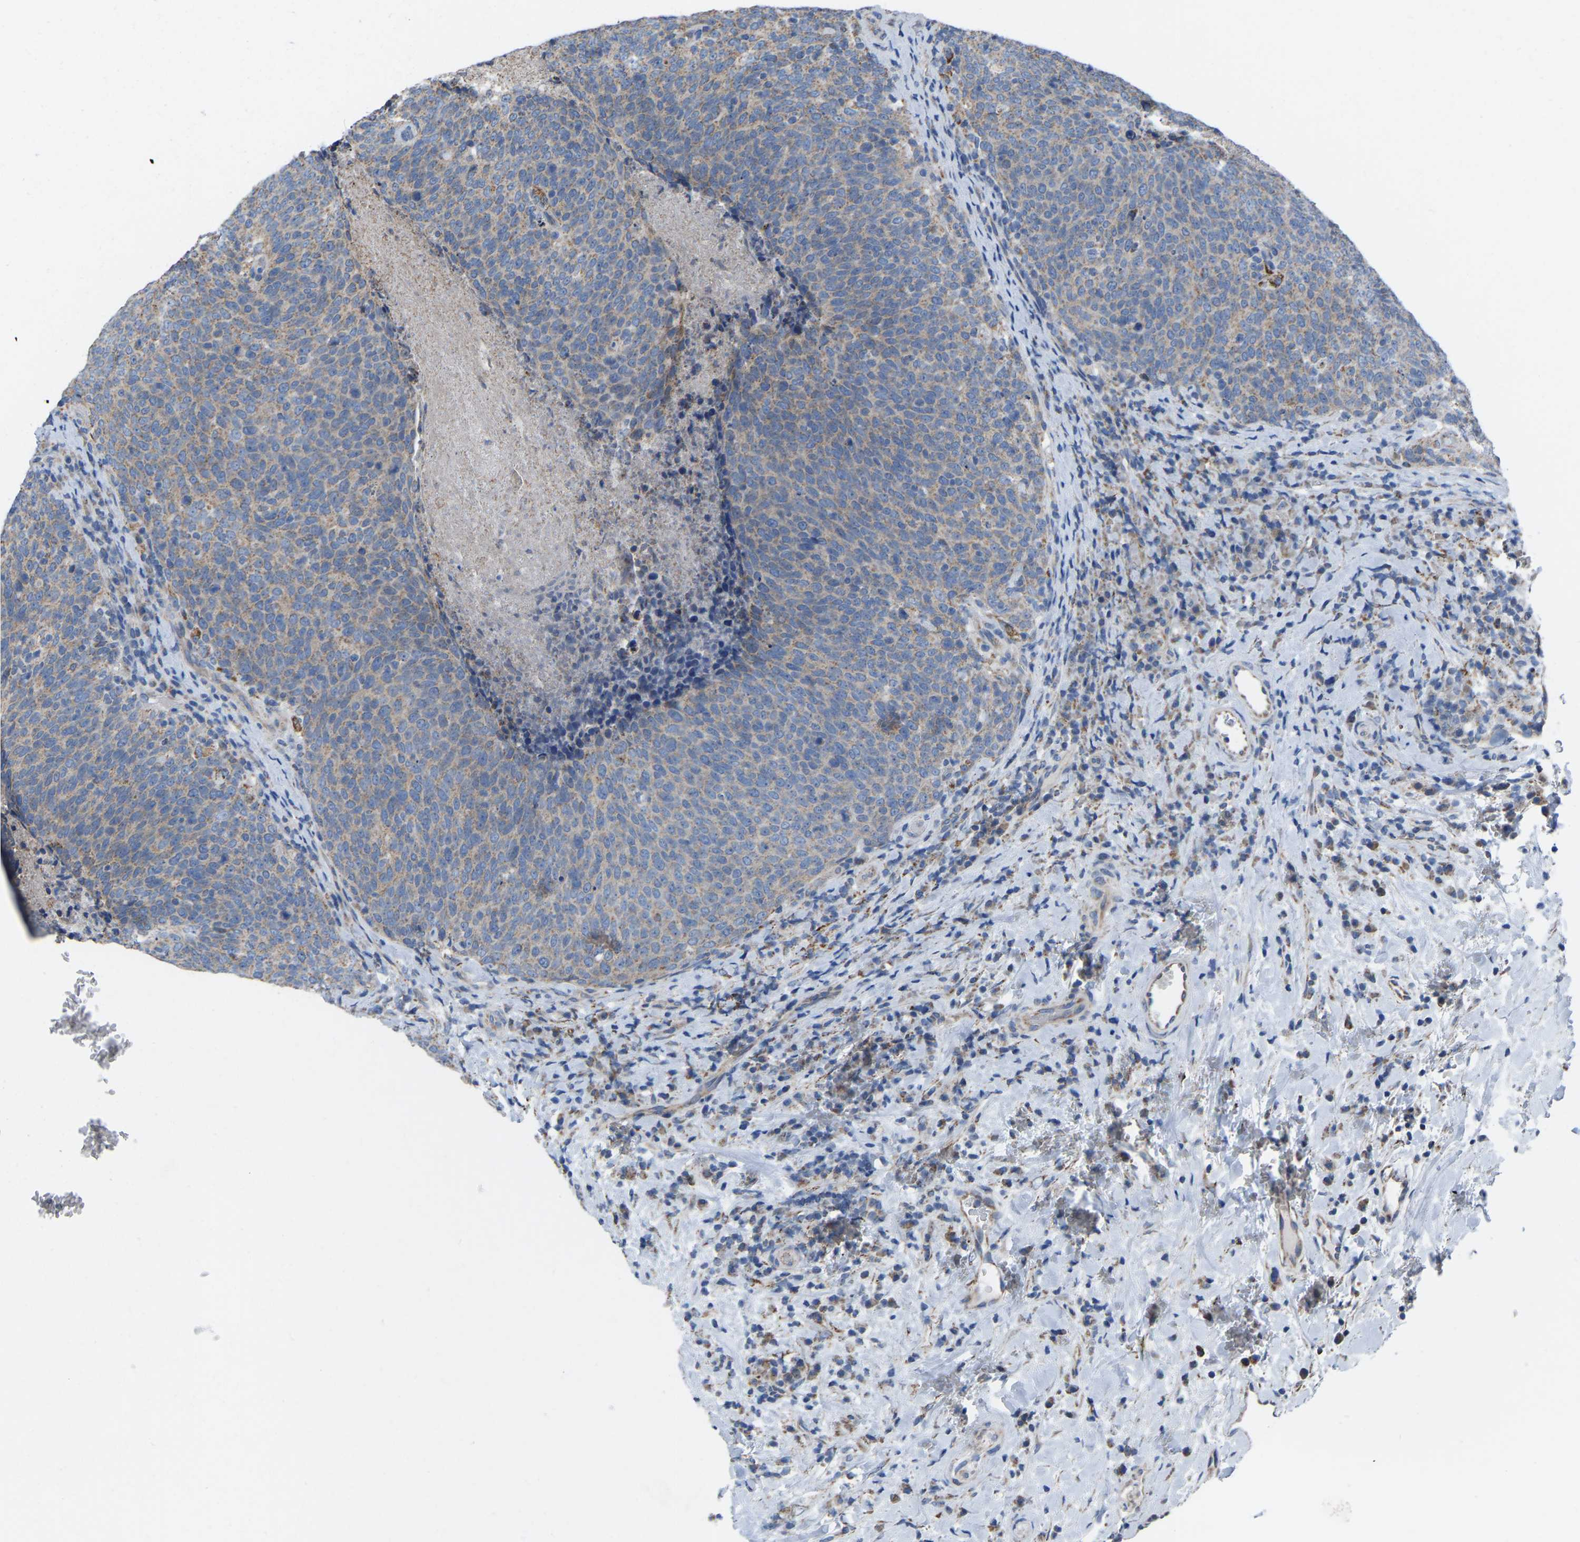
{"staining": {"intensity": "weak", "quantity": ">75%", "location": "cytoplasmic/membranous"}, "tissue": "head and neck cancer", "cell_type": "Tumor cells", "image_type": "cancer", "snomed": [{"axis": "morphology", "description": "Squamous cell carcinoma, NOS"}, {"axis": "morphology", "description": "Squamous cell carcinoma, metastatic, NOS"}, {"axis": "topography", "description": "Lymph node"}, {"axis": "topography", "description": "Head-Neck"}], "caption": "IHC of human metastatic squamous cell carcinoma (head and neck) displays low levels of weak cytoplasmic/membranous expression in about >75% of tumor cells. (brown staining indicates protein expression, while blue staining denotes nuclei).", "gene": "BCL10", "patient": {"sex": "male", "age": 62}}